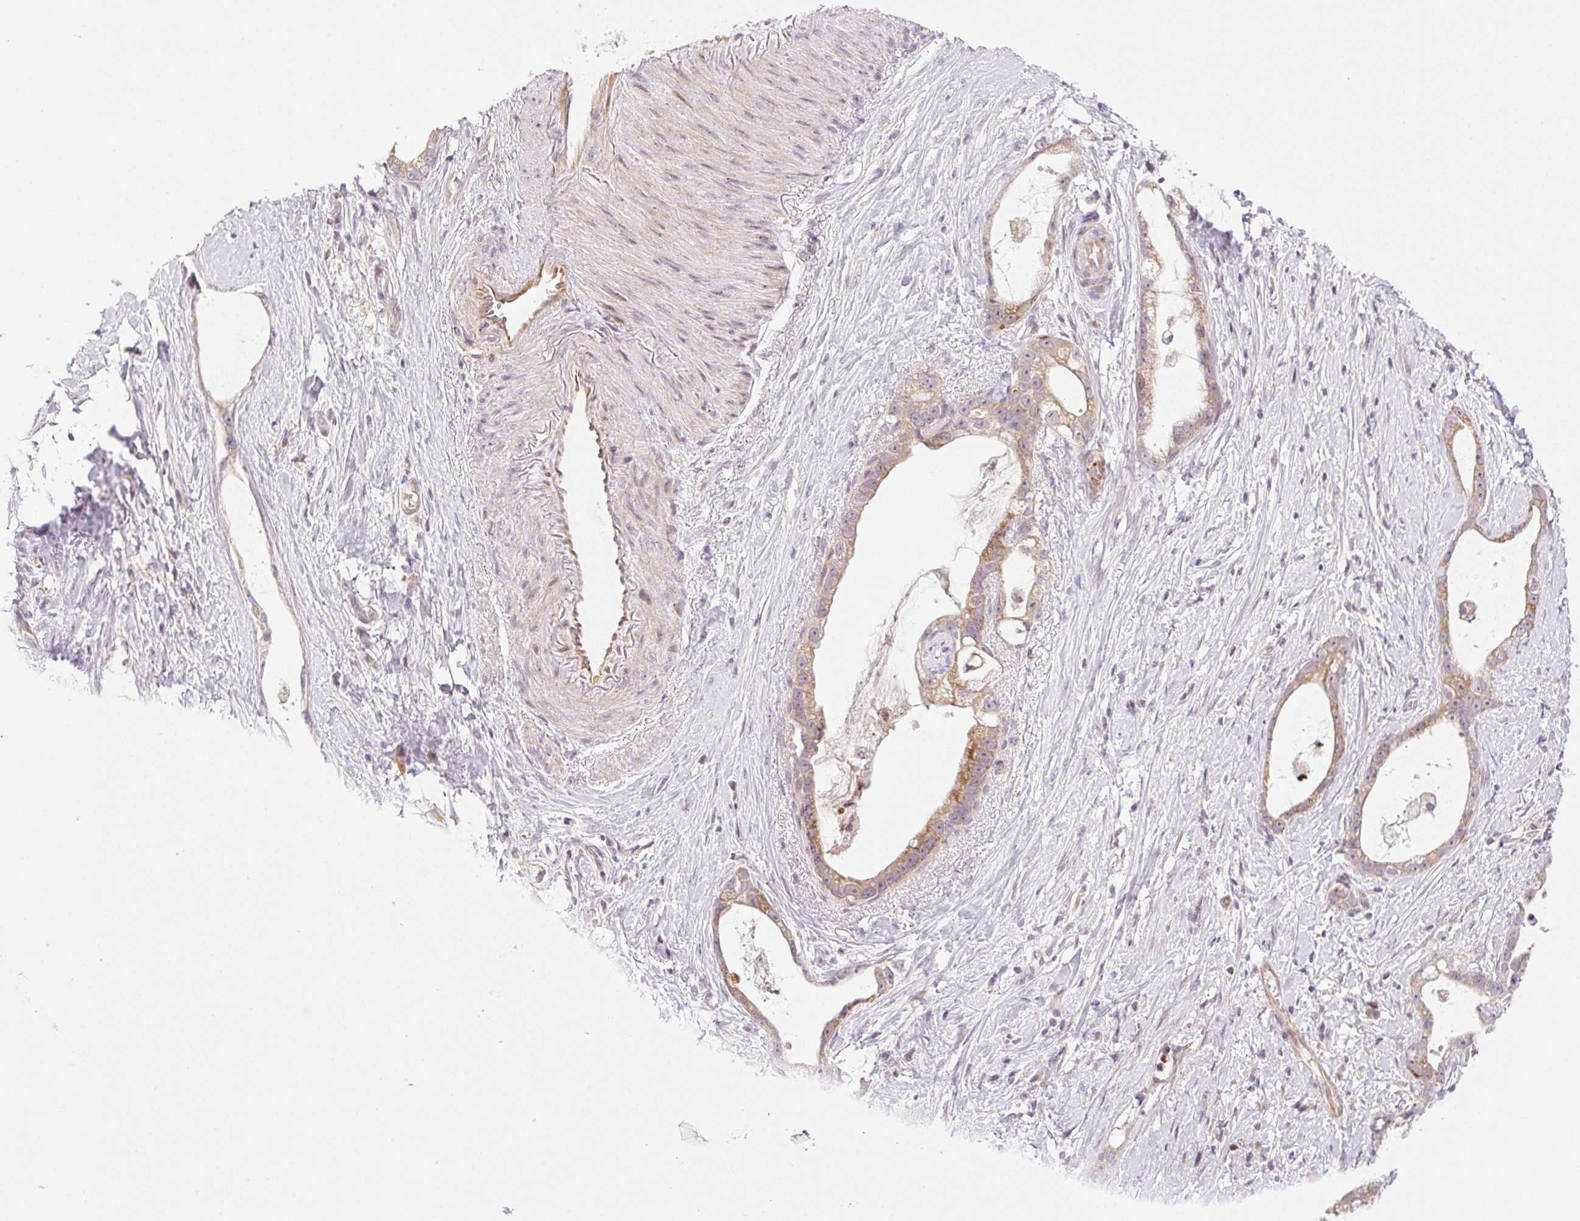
{"staining": {"intensity": "moderate", "quantity": "25%-75%", "location": "cytoplasmic/membranous"}, "tissue": "stomach cancer", "cell_type": "Tumor cells", "image_type": "cancer", "snomed": [{"axis": "morphology", "description": "Adenocarcinoma, NOS"}, {"axis": "topography", "description": "Stomach"}], "caption": "Approximately 25%-75% of tumor cells in human adenocarcinoma (stomach) demonstrate moderate cytoplasmic/membranous protein staining as visualized by brown immunohistochemical staining.", "gene": "ZNF394", "patient": {"sex": "male", "age": 55}}